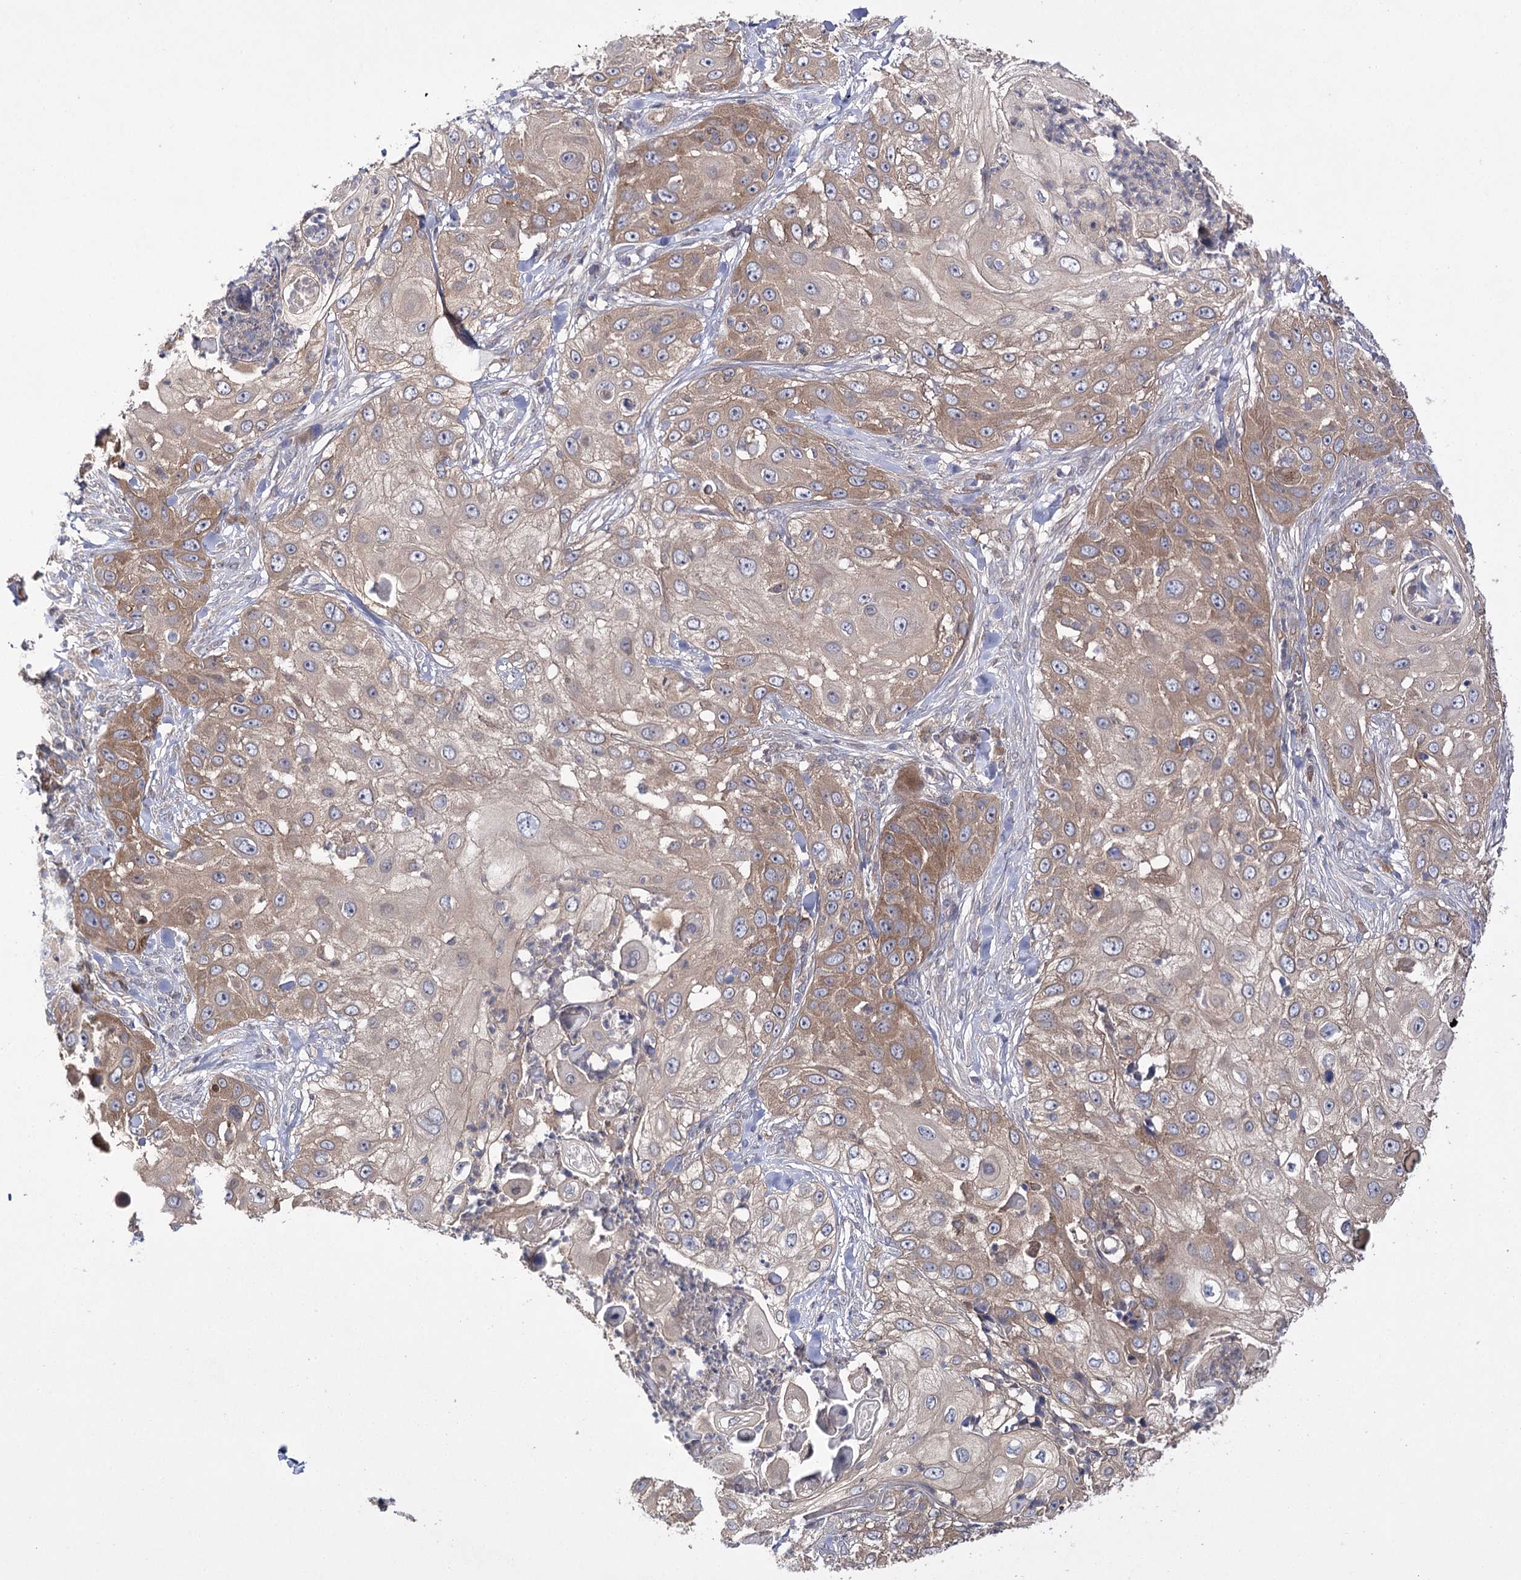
{"staining": {"intensity": "moderate", "quantity": ">75%", "location": "cytoplasmic/membranous"}, "tissue": "skin cancer", "cell_type": "Tumor cells", "image_type": "cancer", "snomed": [{"axis": "morphology", "description": "Squamous cell carcinoma, NOS"}, {"axis": "topography", "description": "Skin"}], "caption": "A brown stain highlights moderate cytoplasmic/membranous staining of a protein in human skin squamous cell carcinoma tumor cells. (Stains: DAB (3,3'-diaminobenzidine) in brown, nuclei in blue, Microscopy: brightfield microscopy at high magnification).", "gene": "BCR", "patient": {"sex": "female", "age": 44}}